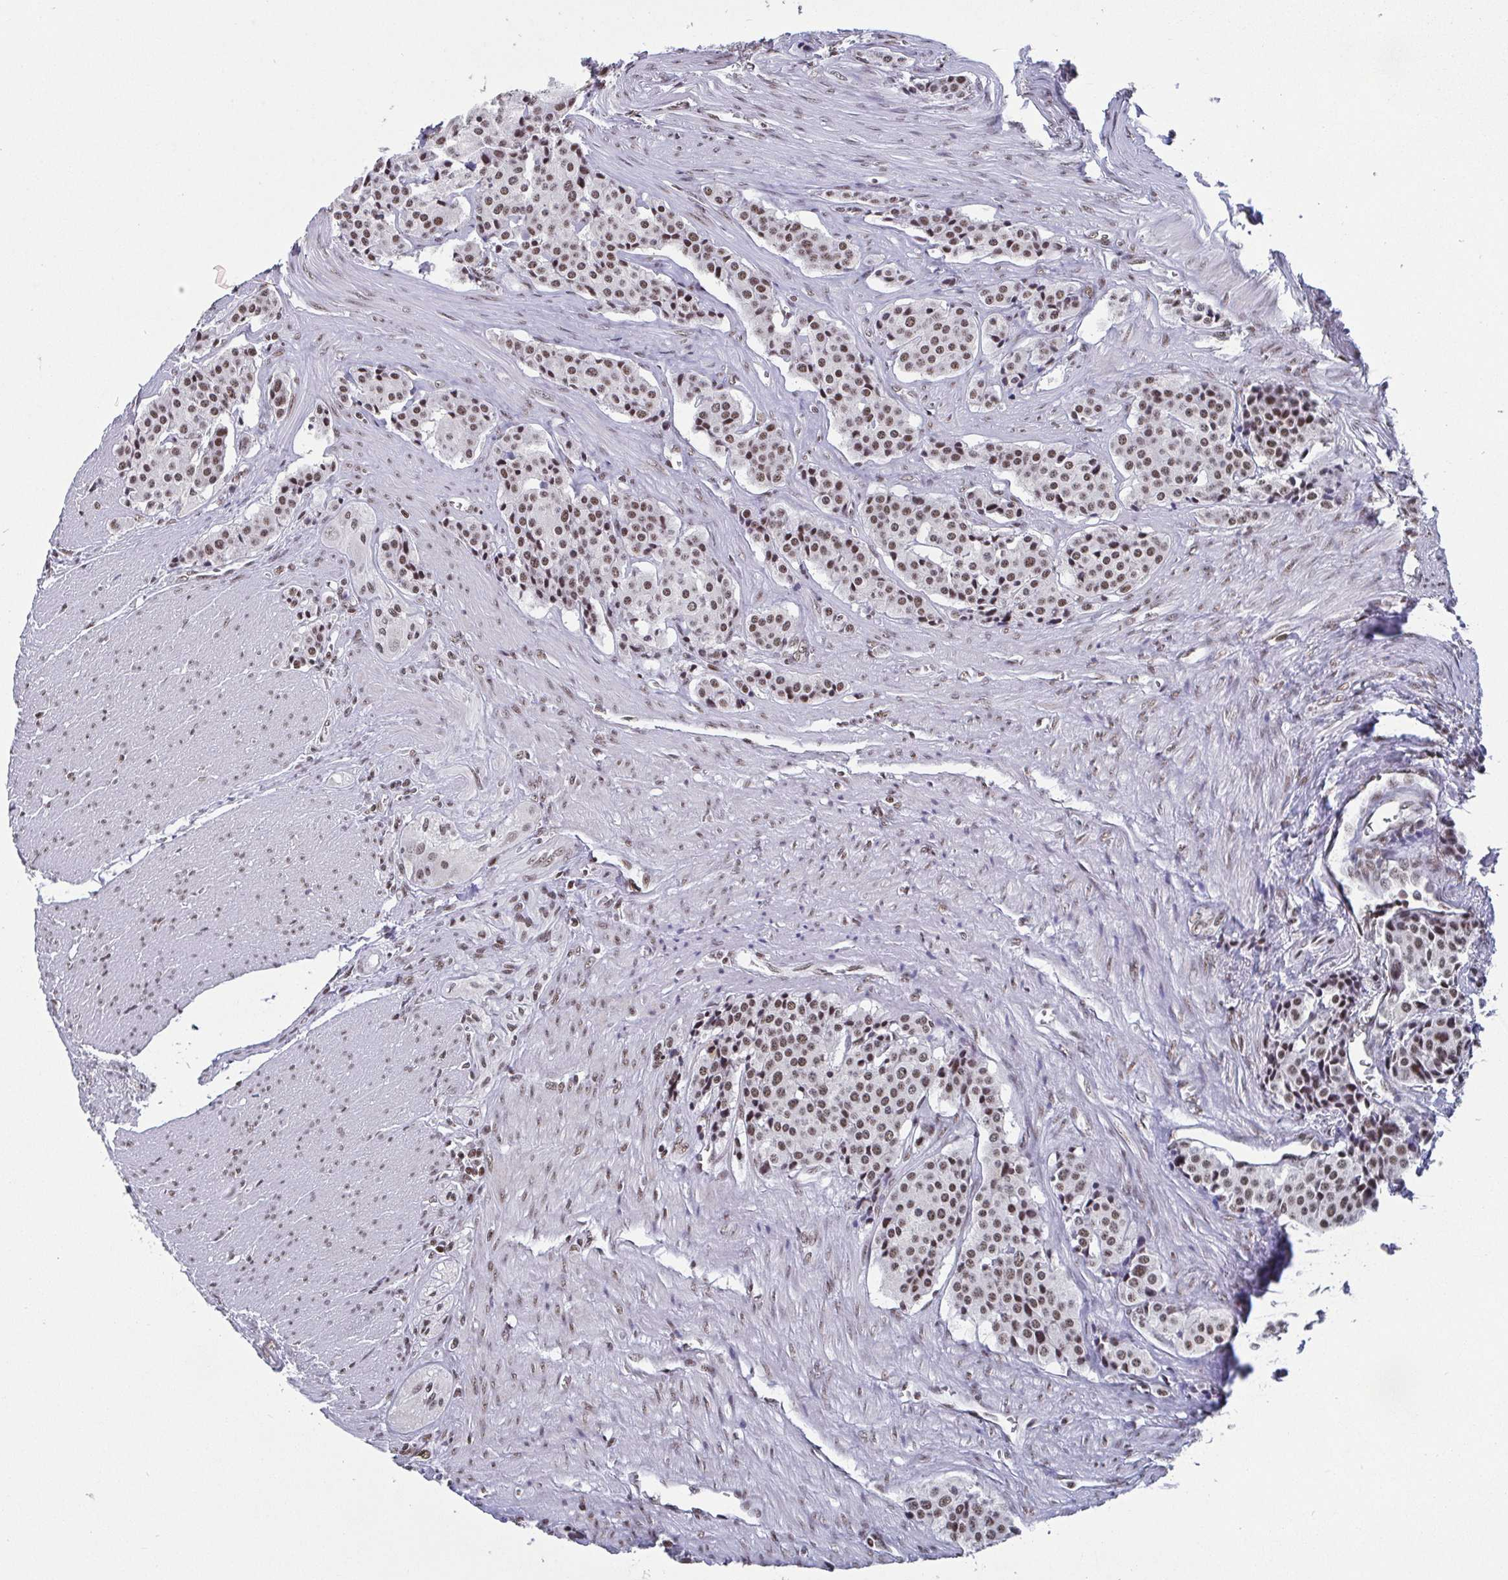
{"staining": {"intensity": "moderate", "quantity": ">75%", "location": "nuclear"}, "tissue": "carcinoid", "cell_type": "Tumor cells", "image_type": "cancer", "snomed": [{"axis": "morphology", "description": "Carcinoid, malignant, NOS"}, {"axis": "topography", "description": "Small intestine"}], "caption": "Carcinoid stained for a protein reveals moderate nuclear positivity in tumor cells.", "gene": "CTCF", "patient": {"sex": "male", "age": 73}}